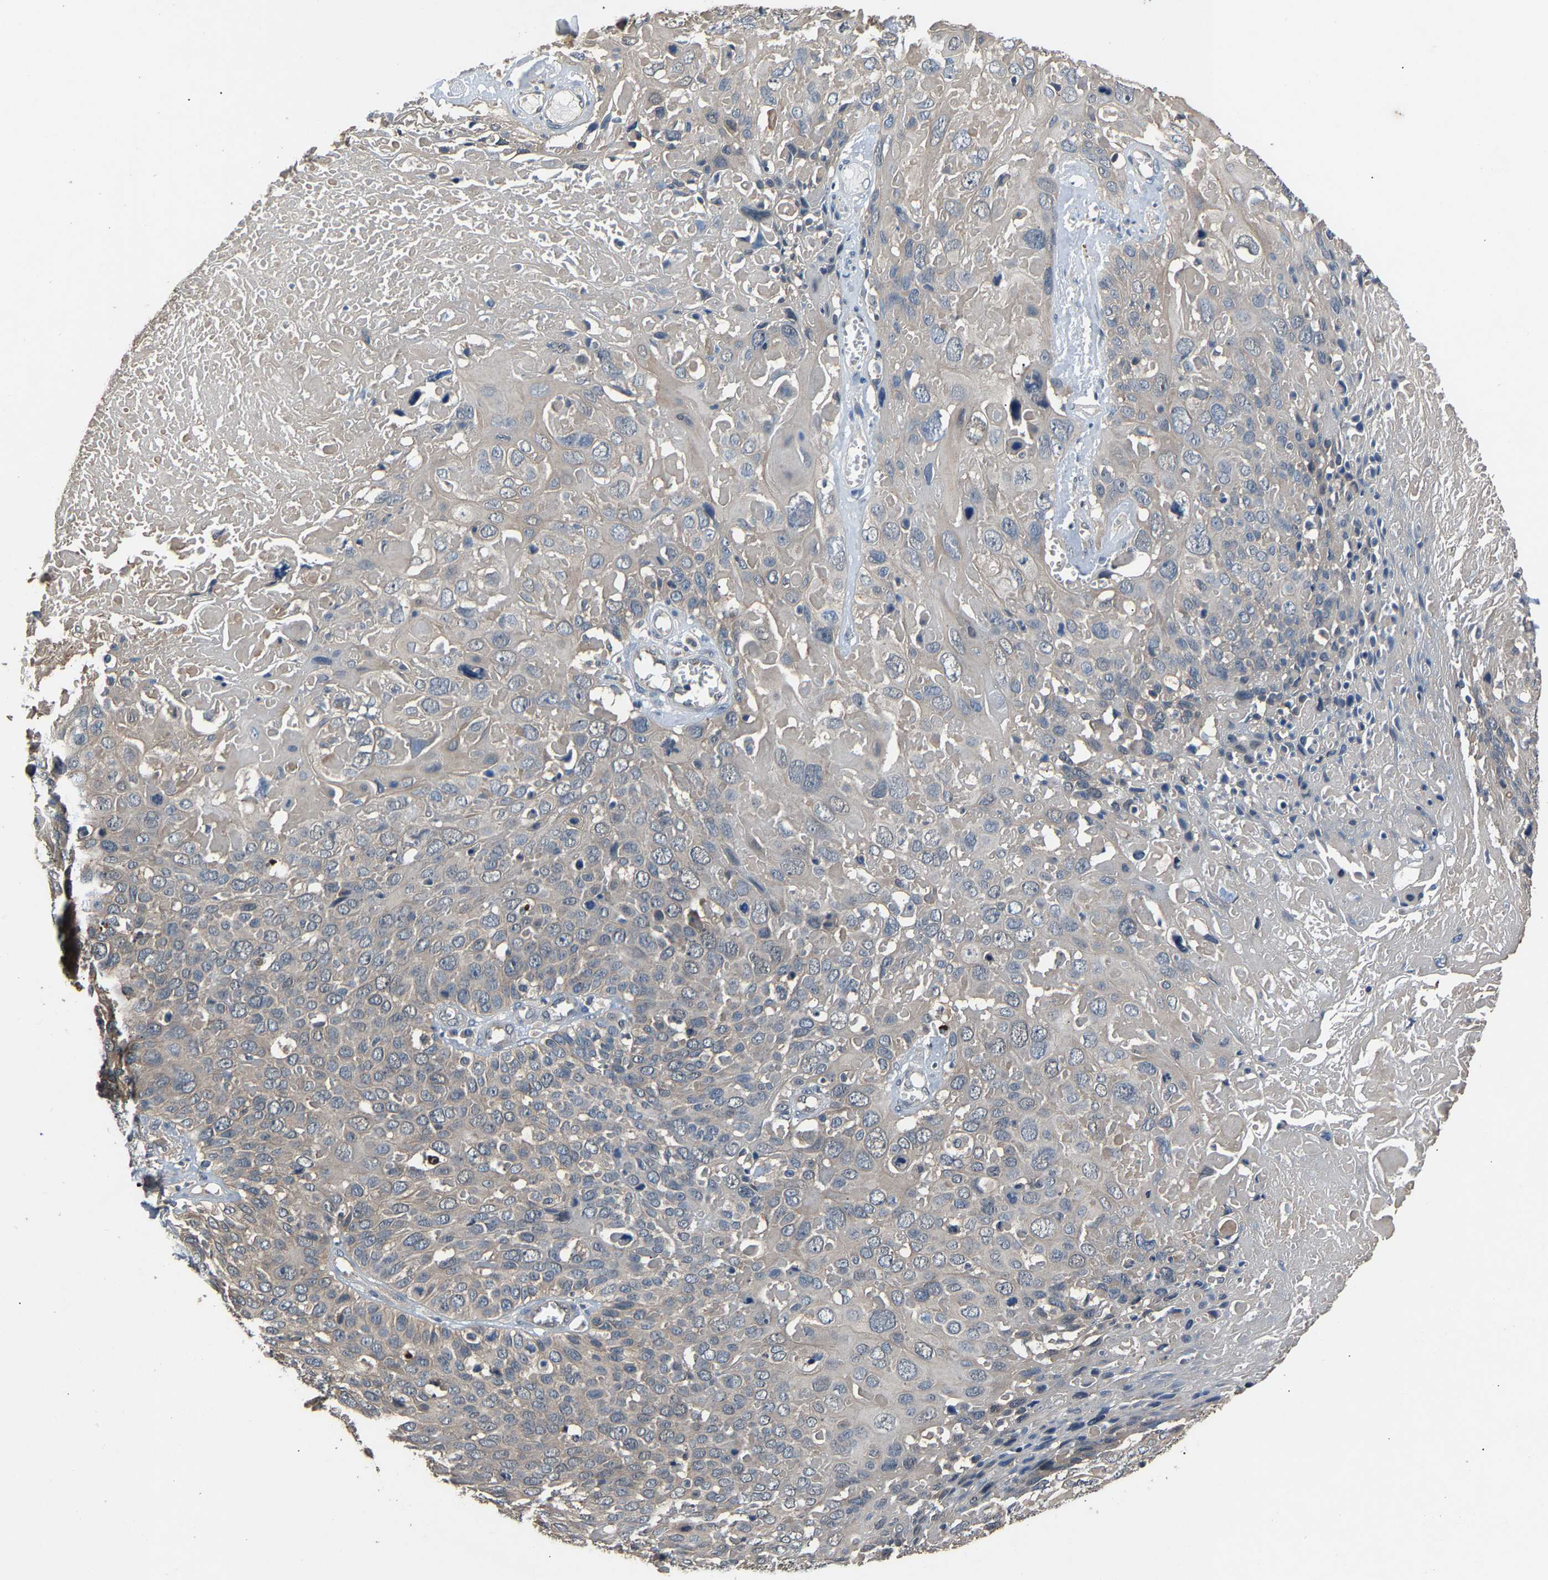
{"staining": {"intensity": "weak", "quantity": "25%-75%", "location": "cytoplasmic/membranous"}, "tissue": "cervical cancer", "cell_type": "Tumor cells", "image_type": "cancer", "snomed": [{"axis": "morphology", "description": "Squamous cell carcinoma, NOS"}, {"axis": "topography", "description": "Cervix"}], "caption": "Brown immunohistochemical staining in cervical squamous cell carcinoma demonstrates weak cytoplasmic/membranous expression in approximately 25%-75% of tumor cells.", "gene": "ABCC9", "patient": {"sex": "female", "age": 74}}